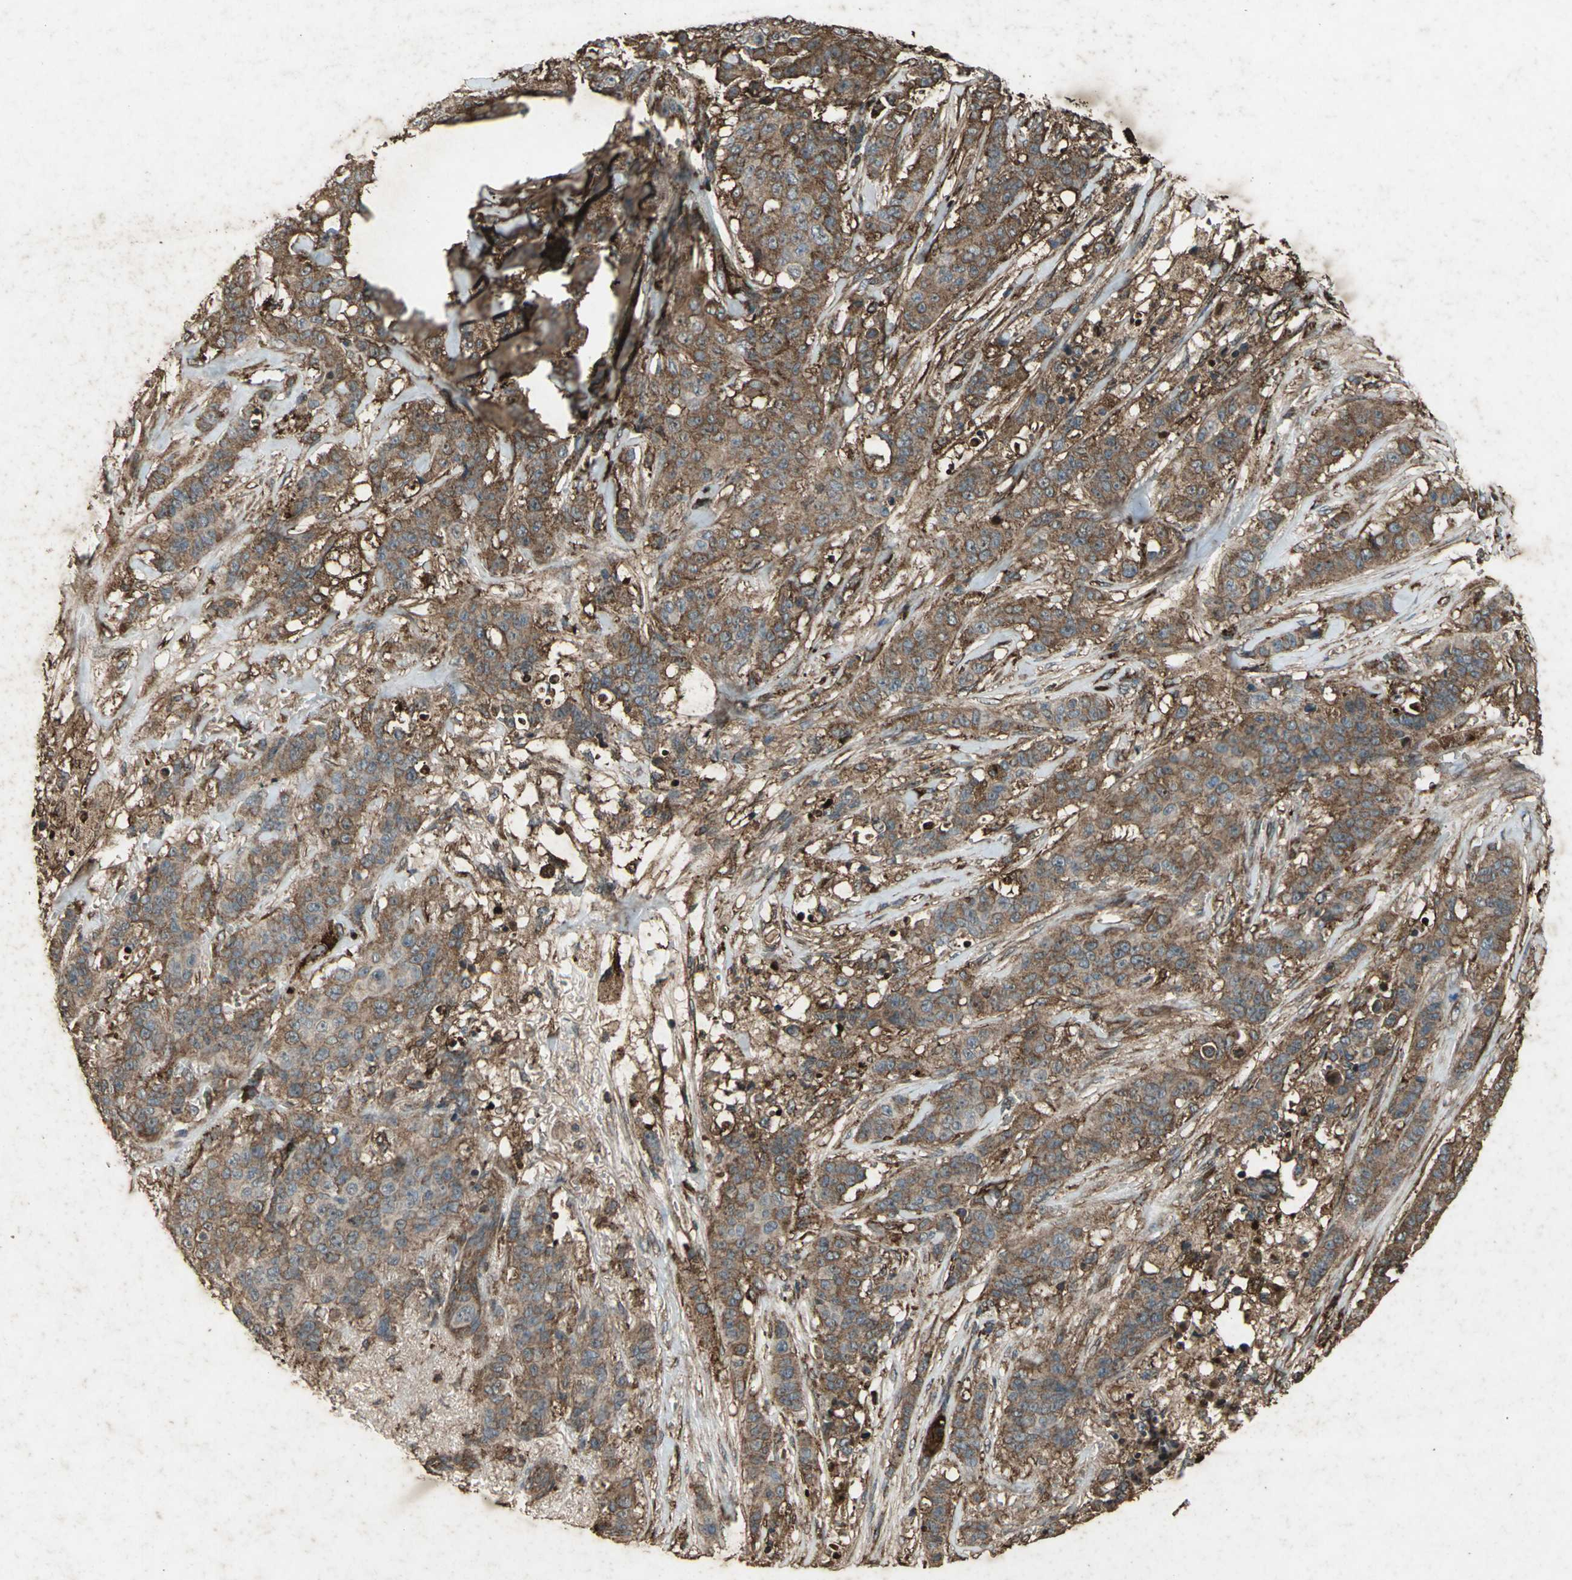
{"staining": {"intensity": "strong", "quantity": ">75%", "location": "cytoplasmic/membranous"}, "tissue": "breast cancer", "cell_type": "Tumor cells", "image_type": "cancer", "snomed": [{"axis": "morphology", "description": "Duct carcinoma"}, {"axis": "topography", "description": "Breast"}], "caption": "DAB immunohistochemical staining of human breast cancer displays strong cytoplasmic/membranous protein staining in approximately >75% of tumor cells.", "gene": "SEPTIN4", "patient": {"sex": "female", "age": 40}}